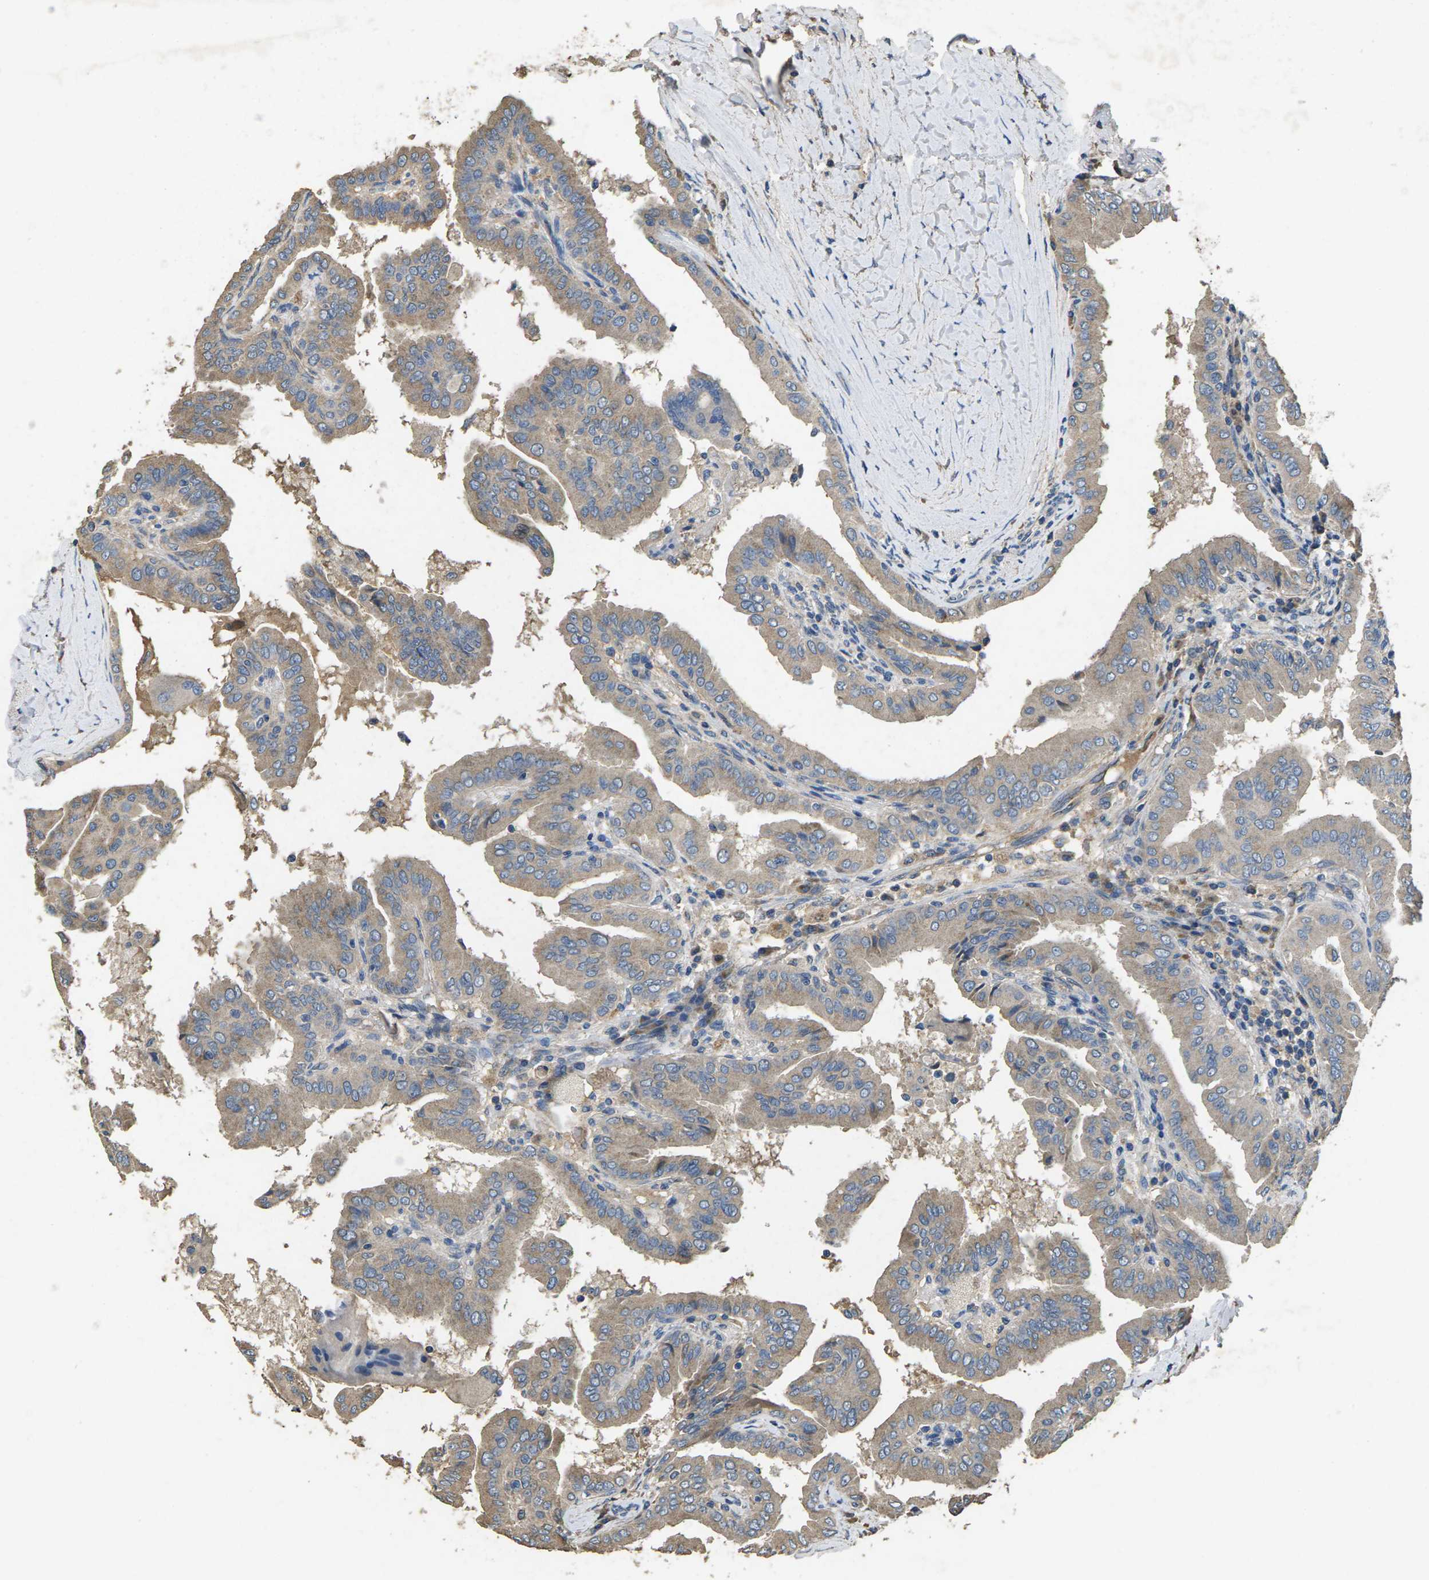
{"staining": {"intensity": "weak", "quantity": "<25%", "location": "cytoplasmic/membranous"}, "tissue": "thyroid cancer", "cell_type": "Tumor cells", "image_type": "cancer", "snomed": [{"axis": "morphology", "description": "Papillary adenocarcinoma, NOS"}, {"axis": "topography", "description": "Thyroid gland"}], "caption": "Tumor cells are negative for brown protein staining in thyroid cancer (papillary adenocarcinoma).", "gene": "B4GAT1", "patient": {"sex": "male", "age": 33}}